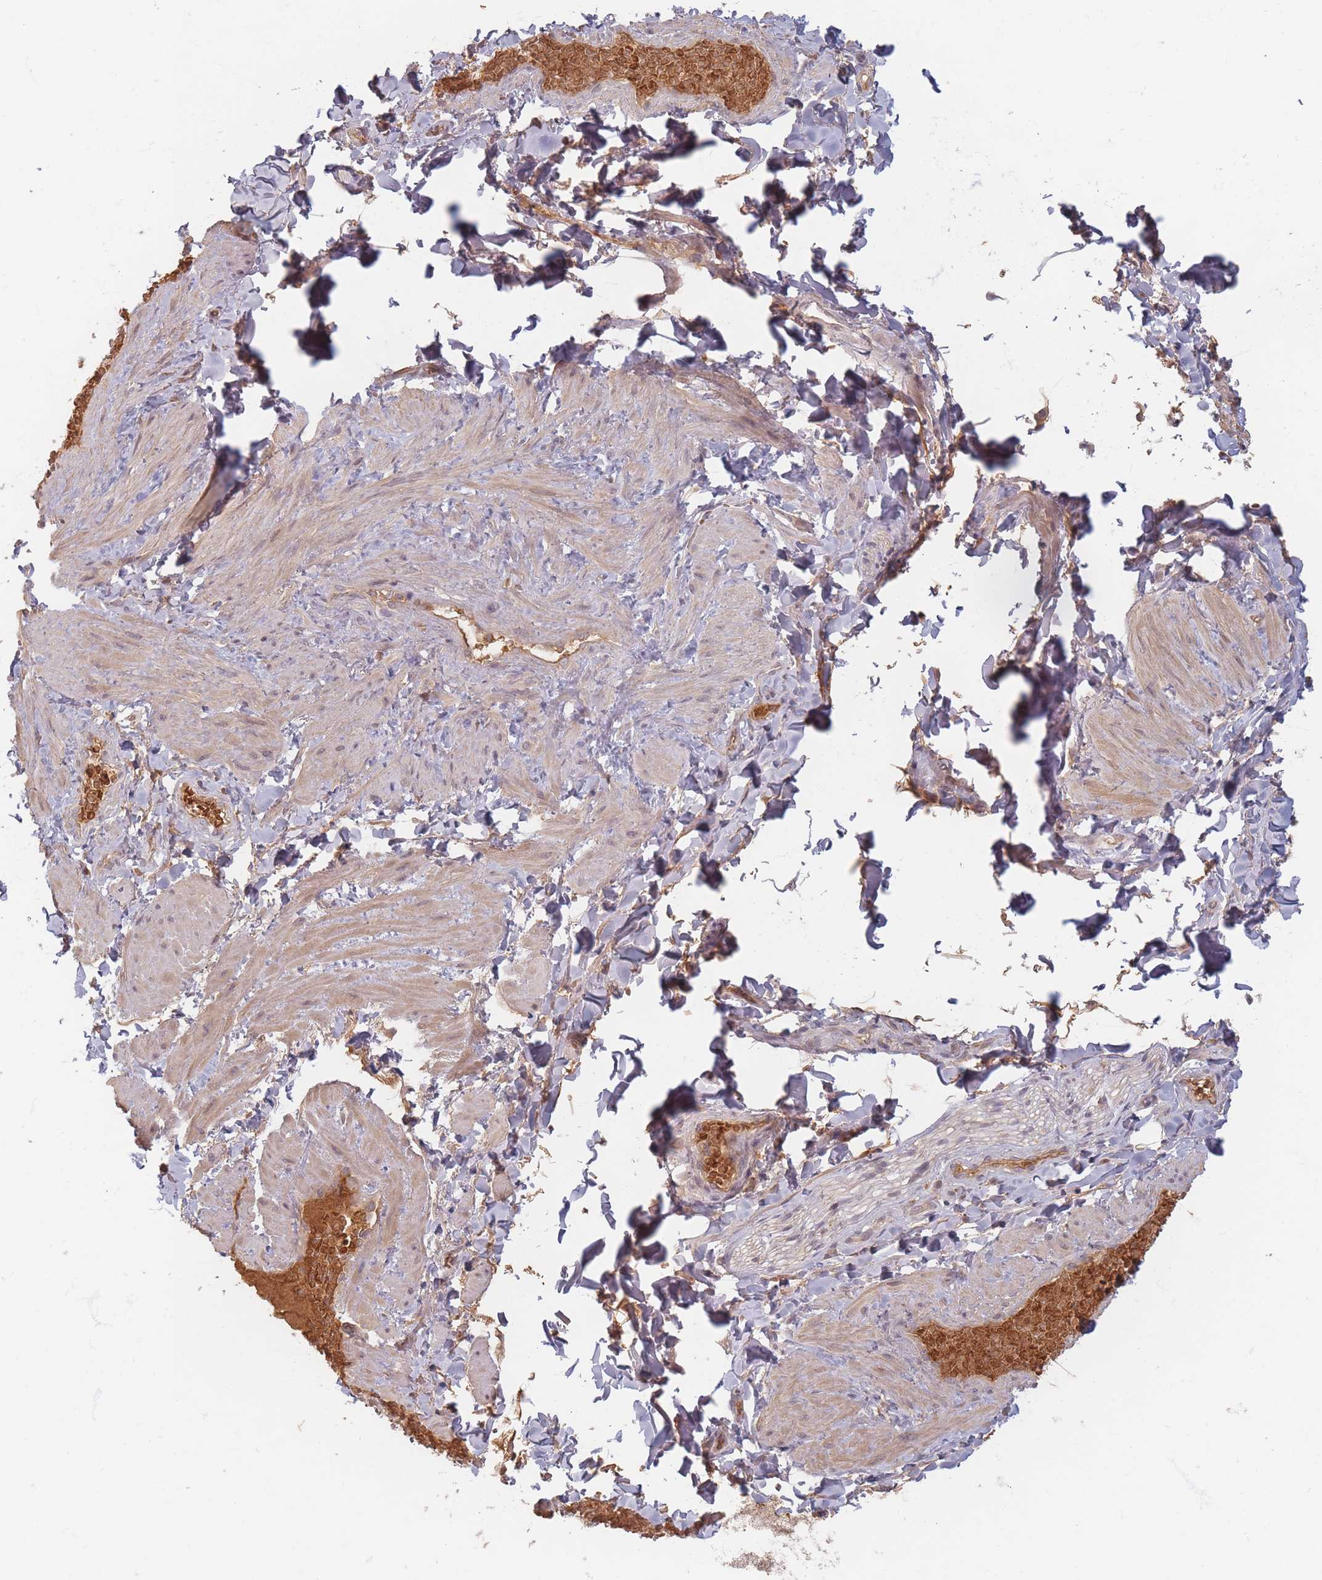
{"staining": {"intensity": "negative", "quantity": "none", "location": "none"}, "tissue": "adipose tissue", "cell_type": "Adipocytes", "image_type": "normal", "snomed": [{"axis": "morphology", "description": "Normal tissue, NOS"}, {"axis": "topography", "description": "Soft tissue"}, {"axis": "topography", "description": "Vascular tissue"}], "caption": "Immunohistochemistry image of benign adipose tissue: human adipose tissue stained with DAB exhibits no significant protein positivity in adipocytes. (DAB (3,3'-diaminobenzidine) IHC, high magnification).", "gene": "OR2M4", "patient": {"sex": "male", "age": 54}}